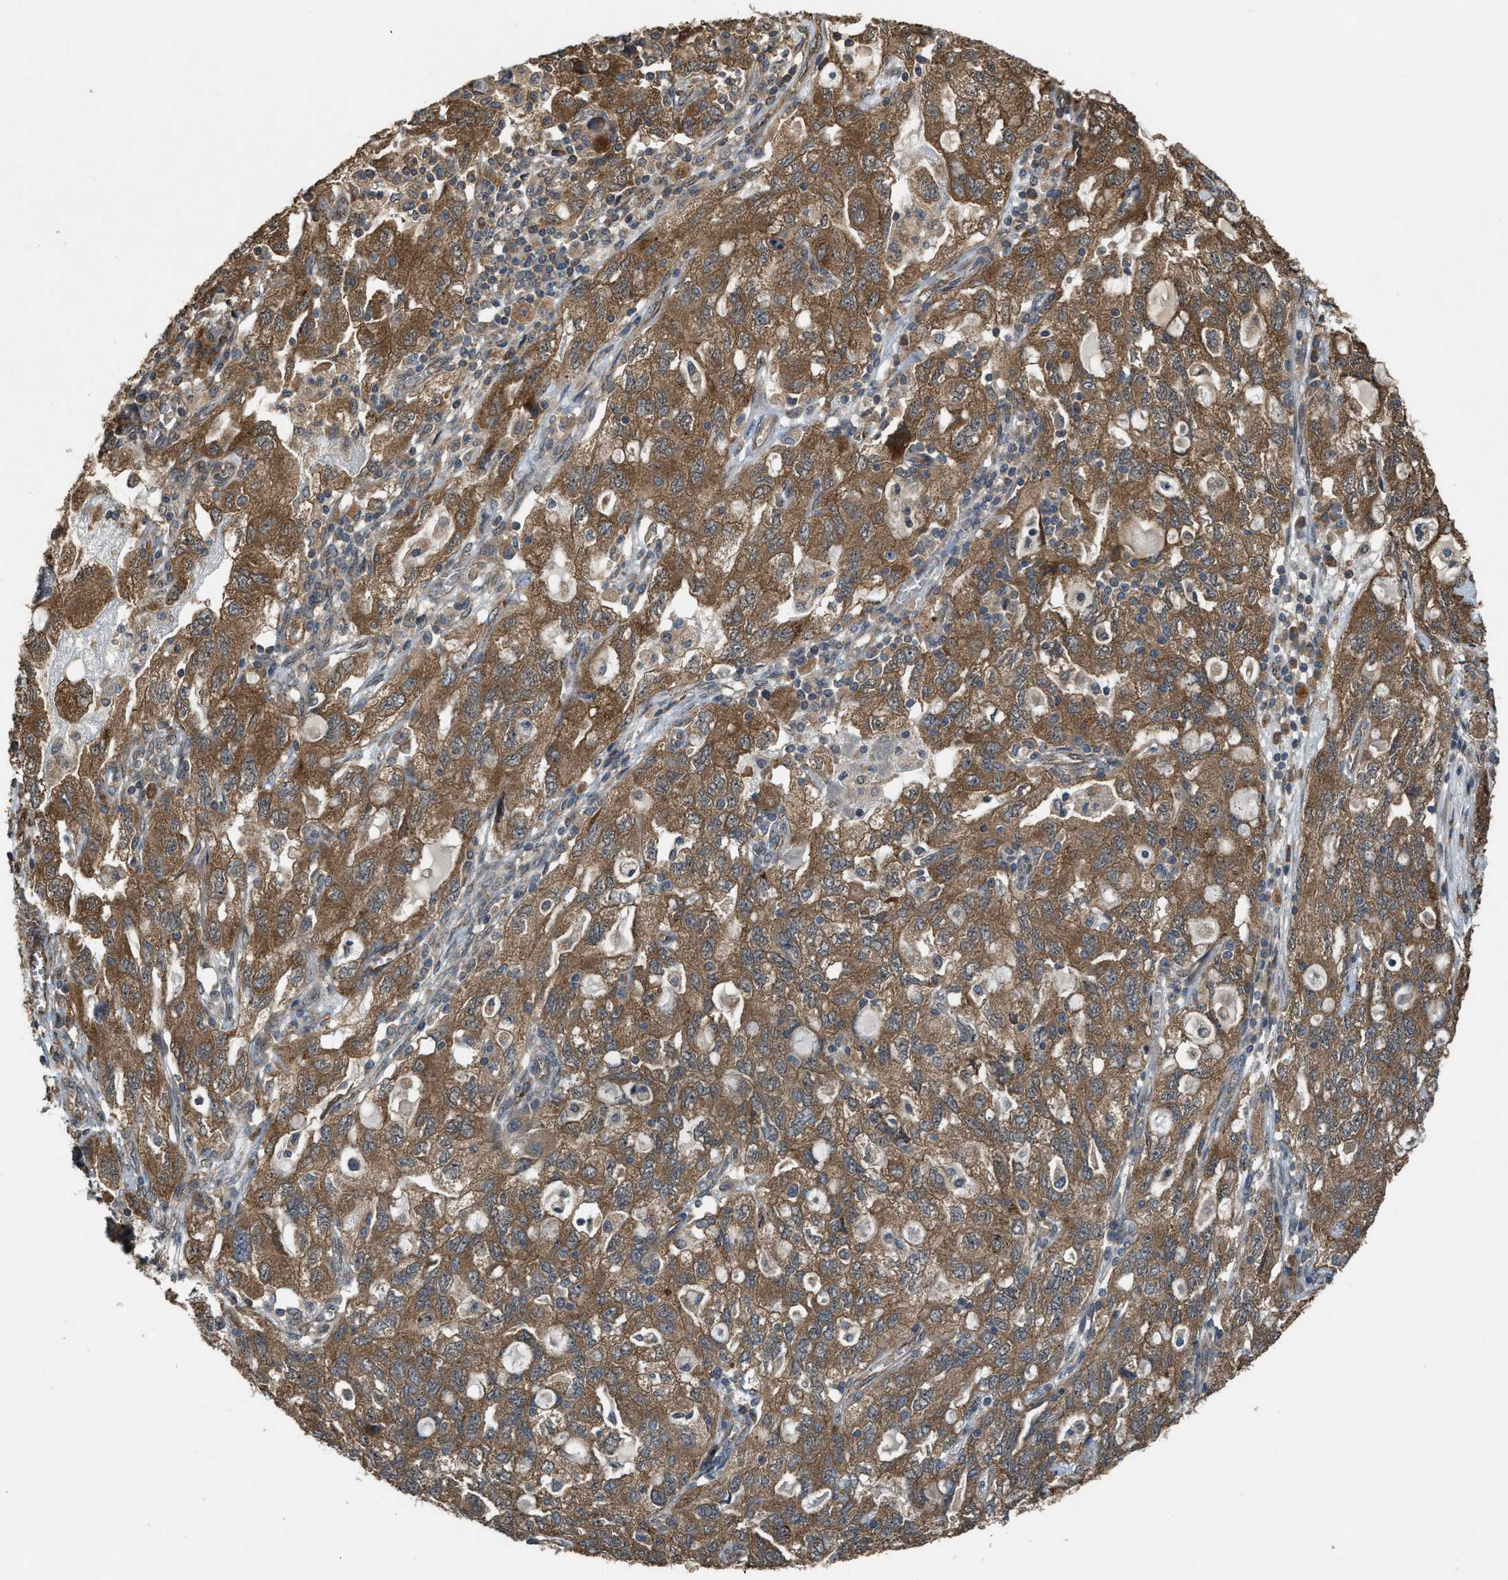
{"staining": {"intensity": "moderate", "quantity": ">75%", "location": "cytoplasmic/membranous"}, "tissue": "ovarian cancer", "cell_type": "Tumor cells", "image_type": "cancer", "snomed": [{"axis": "morphology", "description": "Carcinoma, NOS"}, {"axis": "morphology", "description": "Cystadenocarcinoma, serous, NOS"}, {"axis": "topography", "description": "Ovary"}], "caption": "There is medium levels of moderate cytoplasmic/membranous positivity in tumor cells of ovarian cancer, as demonstrated by immunohistochemical staining (brown color).", "gene": "ARHGEF5", "patient": {"sex": "female", "age": 69}}